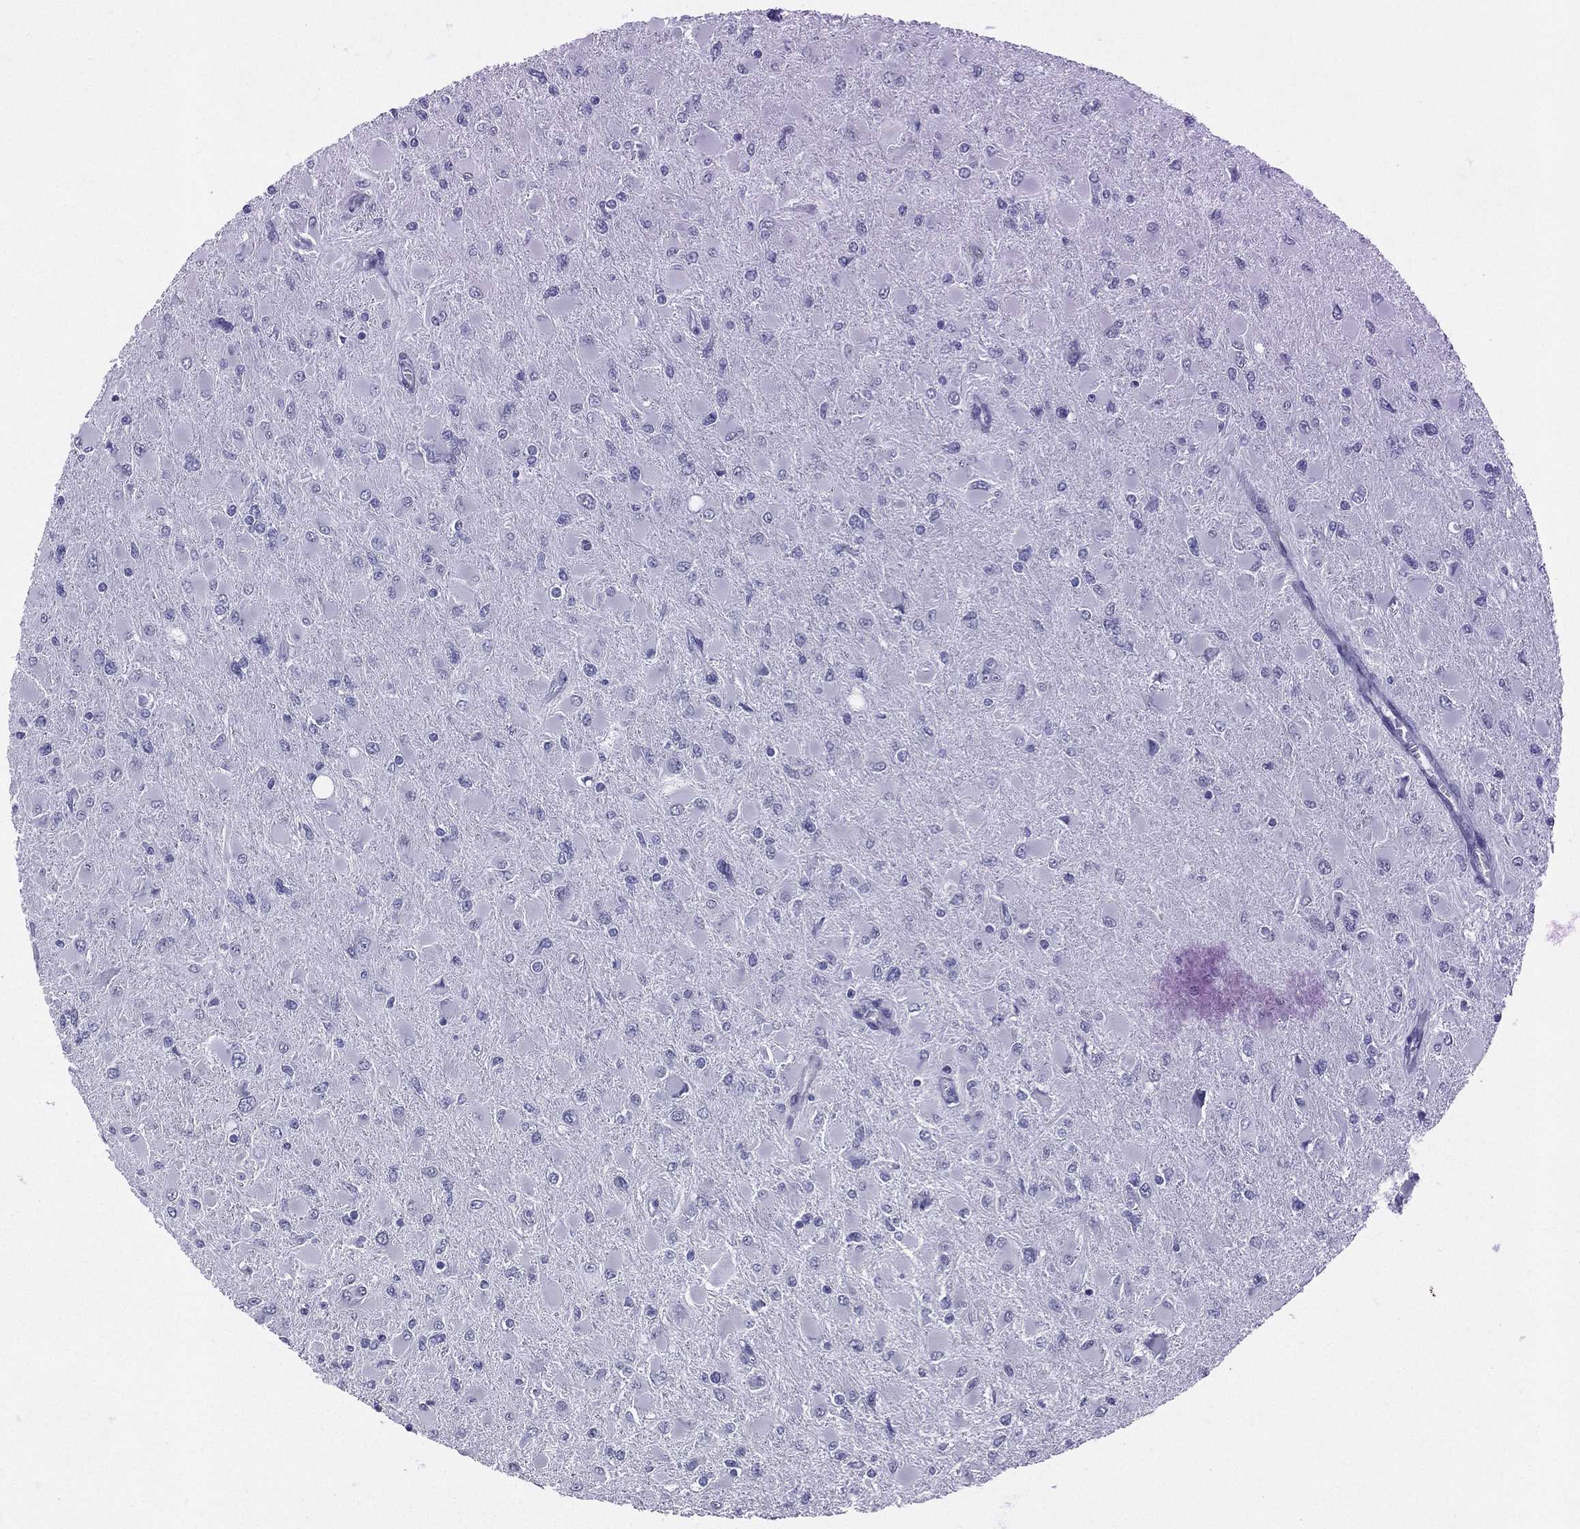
{"staining": {"intensity": "negative", "quantity": "none", "location": "none"}, "tissue": "glioma", "cell_type": "Tumor cells", "image_type": "cancer", "snomed": [{"axis": "morphology", "description": "Glioma, malignant, High grade"}, {"axis": "topography", "description": "Cerebral cortex"}], "caption": "Tumor cells show no significant positivity in glioma.", "gene": "CD22", "patient": {"sex": "female", "age": 36}}